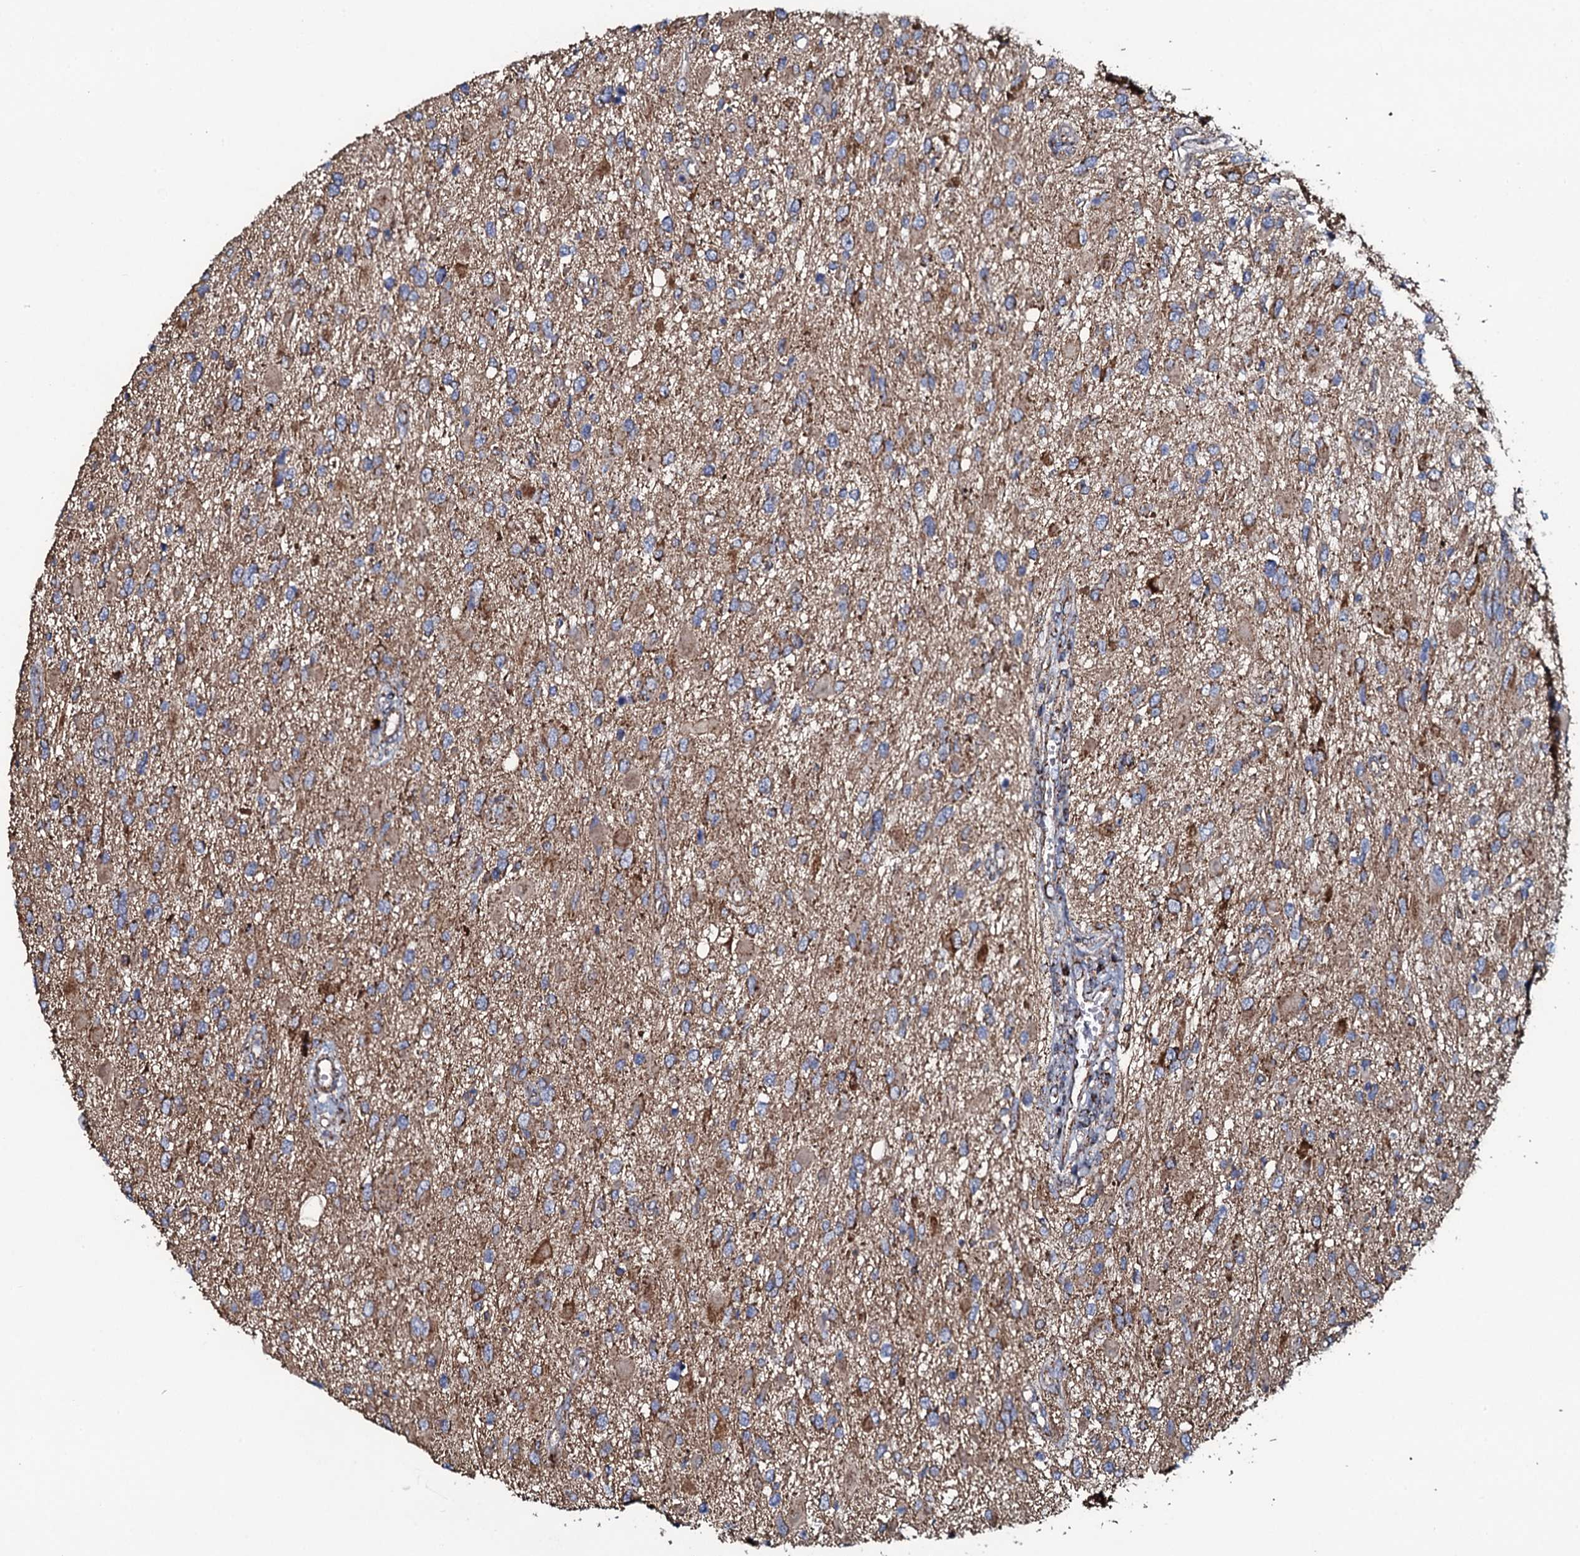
{"staining": {"intensity": "moderate", "quantity": ">75%", "location": "cytoplasmic/membranous"}, "tissue": "glioma", "cell_type": "Tumor cells", "image_type": "cancer", "snomed": [{"axis": "morphology", "description": "Glioma, malignant, High grade"}, {"axis": "topography", "description": "Brain"}], "caption": "Malignant glioma (high-grade) stained for a protein reveals moderate cytoplasmic/membranous positivity in tumor cells.", "gene": "EVC2", "patient": {"sex": "male", "age": 53}}